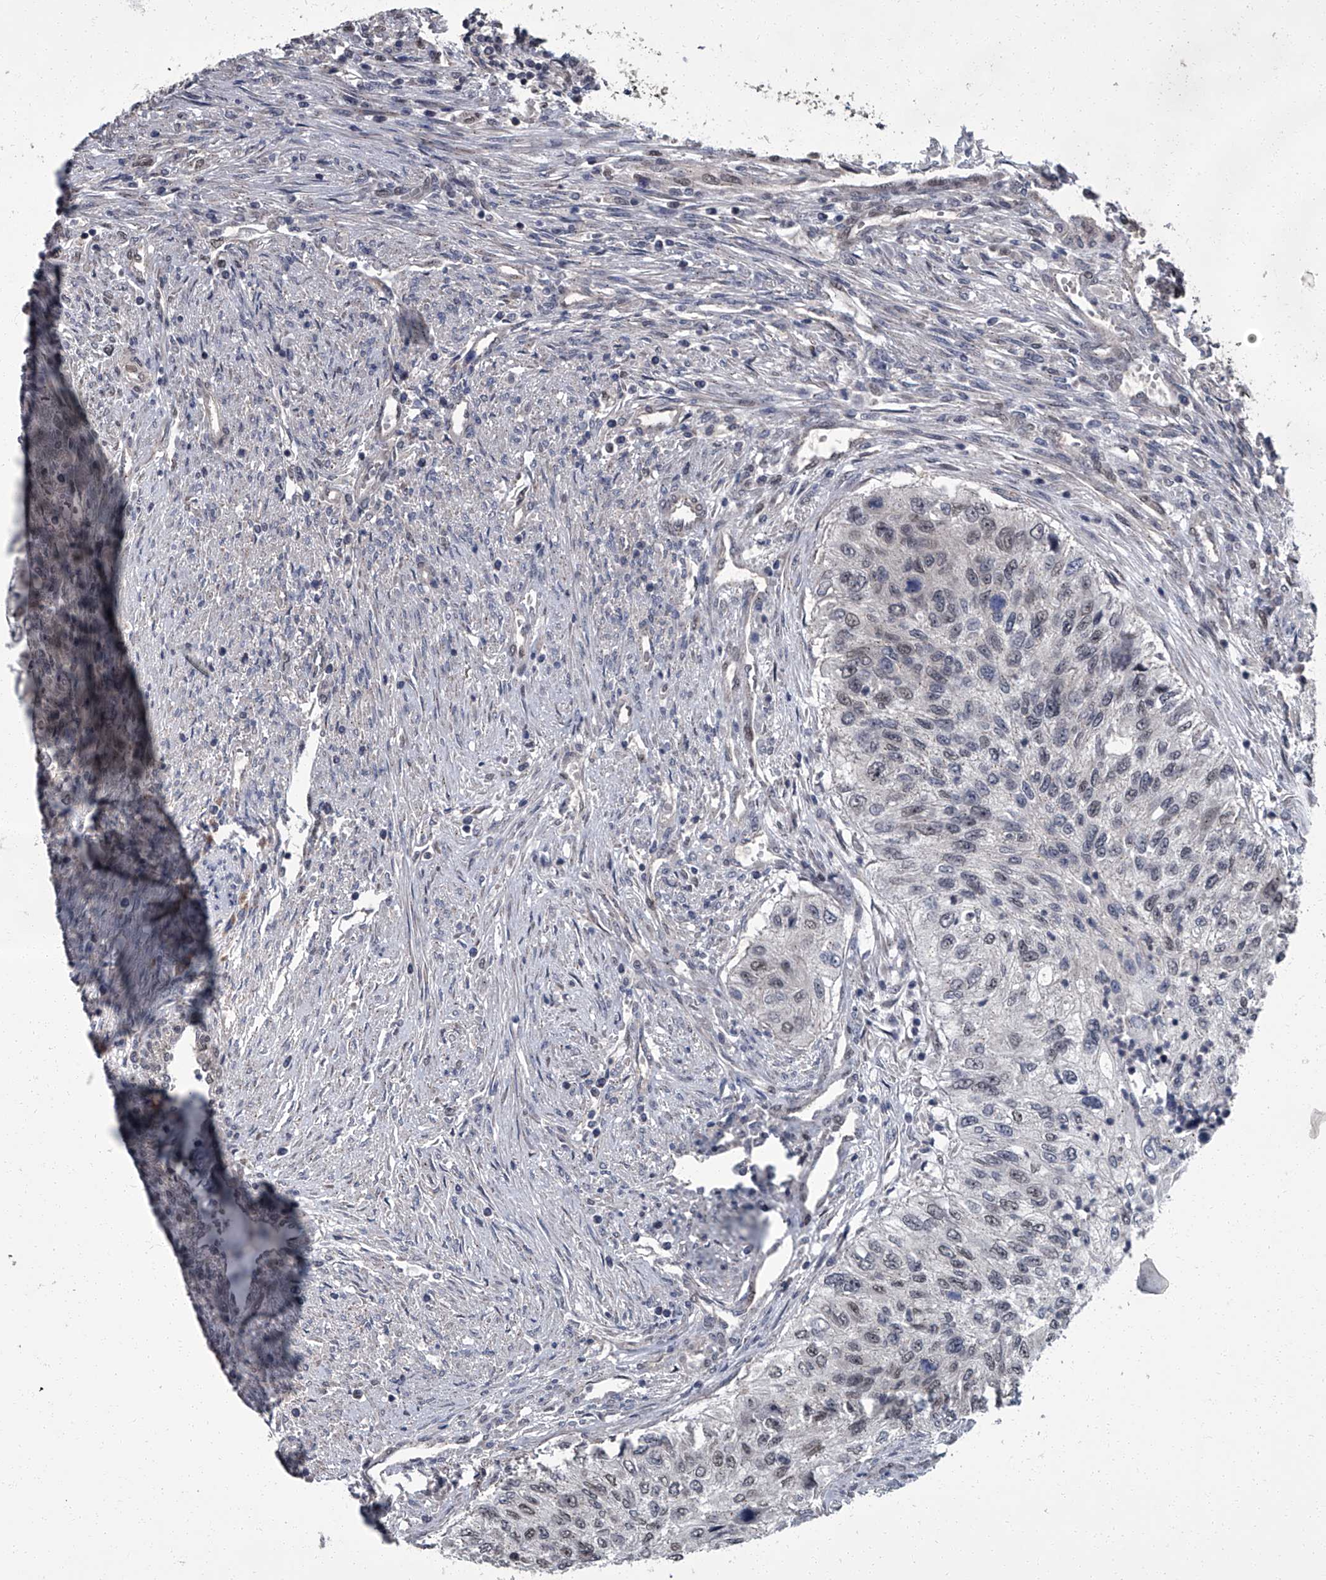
{"staining": {"intensity": "negative", "quantity": "none", "location": "none"}, "tissue": "urothelial cancer", "cell_type": "Tumor cells", "image_type": "cancer", "snomed": [{"axis": "morphology", "description": "Urothelial carcinoma, High grade"}, {"axis": "topography", "description": "Urinary bladder"}], "caption": "High power microscopy micrograph of an immunohistochemistry (IHC) micrograph of urothelial carcinoma (high-grade), revealing no significant staining in tumor cells. (Brightfield microscopy of DAB immunohistochemistry at high magnification).", "gene": "ZNF274", "patient": {"sex": "female", "age": 60}}